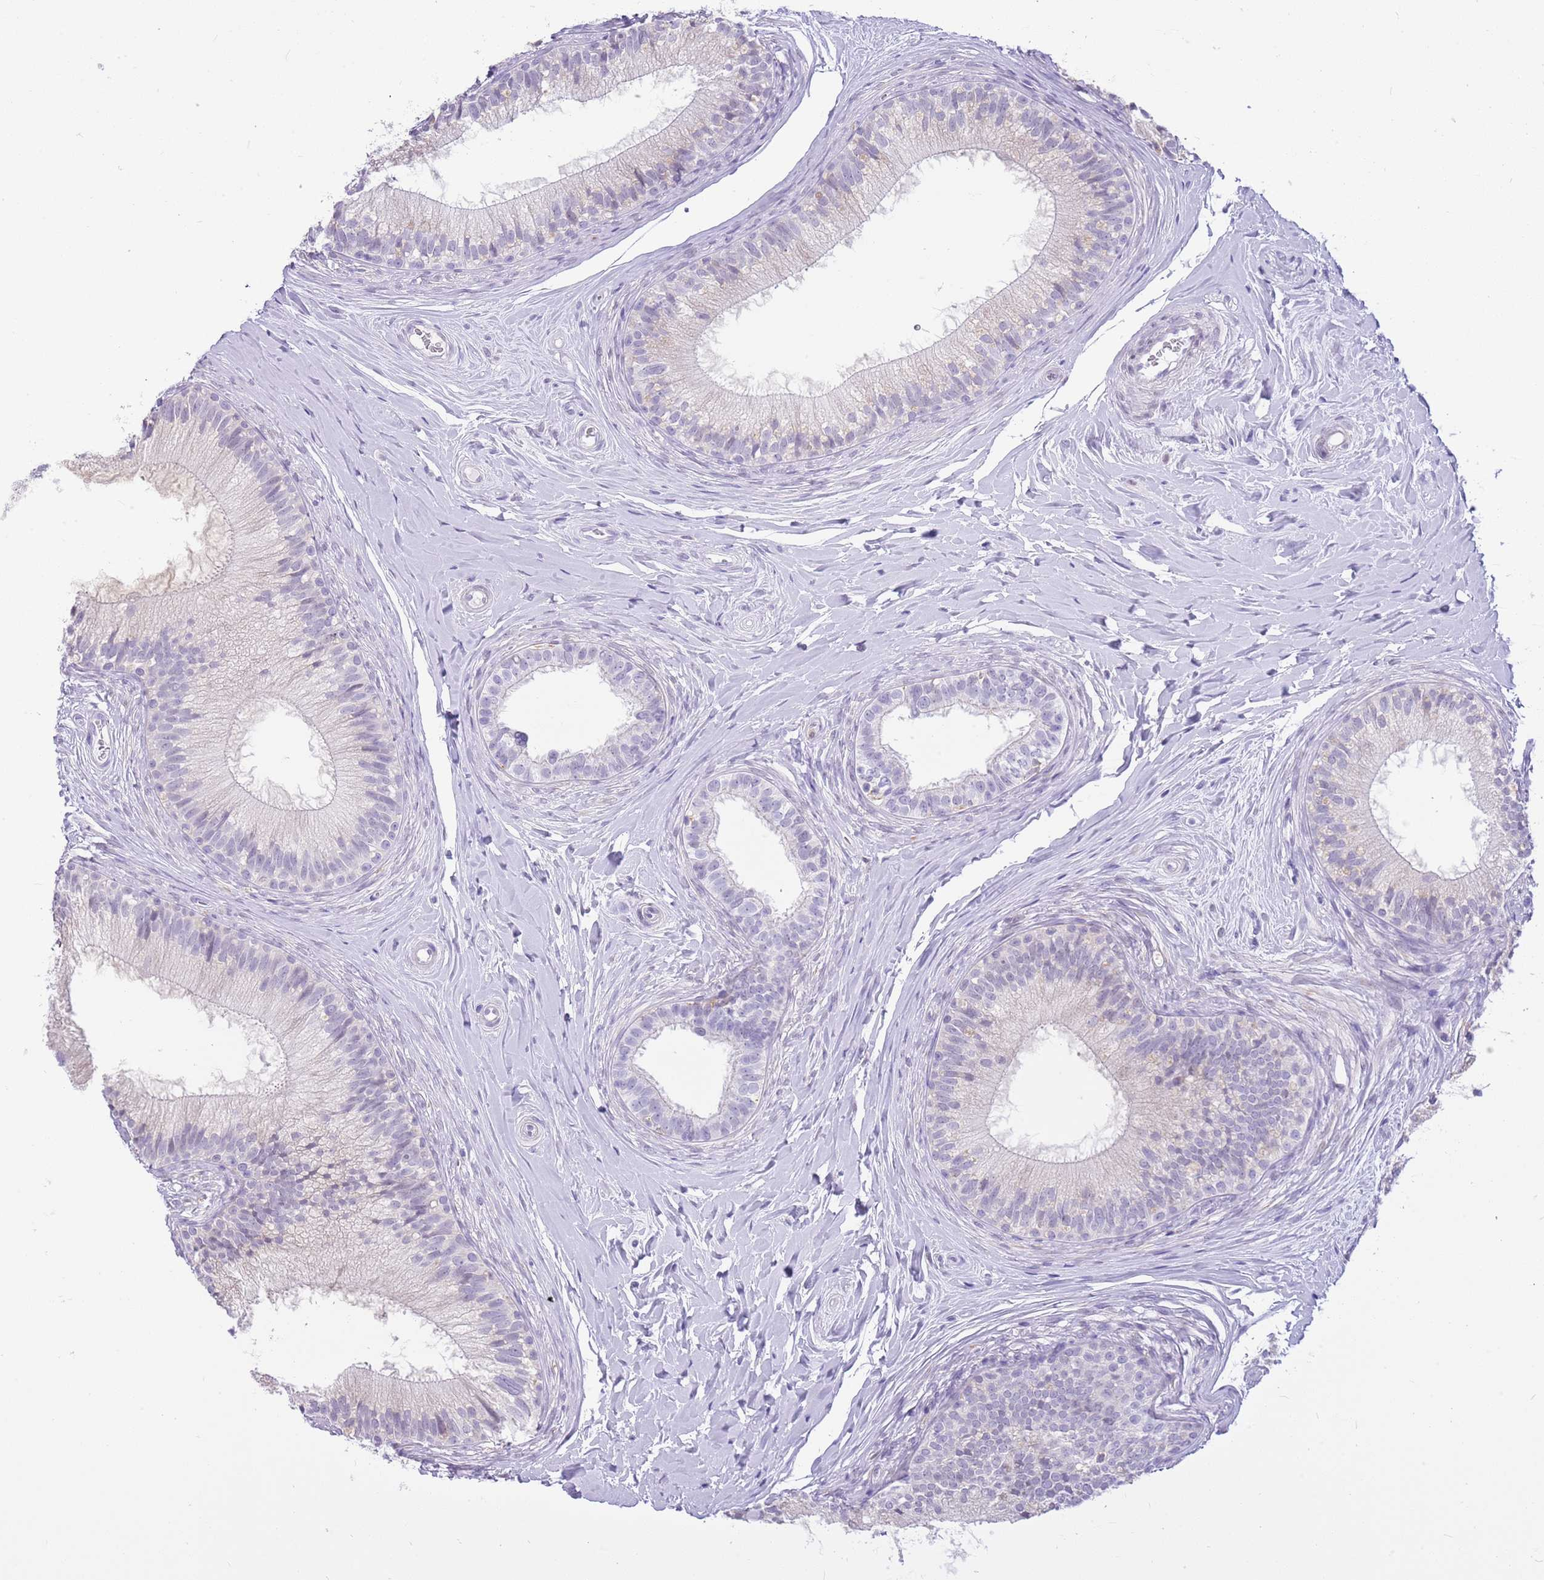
{"staining": {"intensity": "weak", "quantity": "<25%", "location": "nuclear"}, "tissue": "epididymis", "cell_type": "Glandular cells", "image_type": "normal", "snomed": [{"axis": "morphology", "description": "Normal tissue, NOS"}, {"axis": "topography", "description": "Epididymis"}], "caption": "This photomicrograph is of unremarkable epididymis stained with immunohistochemistry (IHC) to label a protein in brown with the nuclei are counter-stained blue. There is no staining in glandular cells. (Immunohistochemistry, brightfield microscopy, high magnification).", "gene": "PPP1R17", "patient": {"sex": "male", "age": 33}}